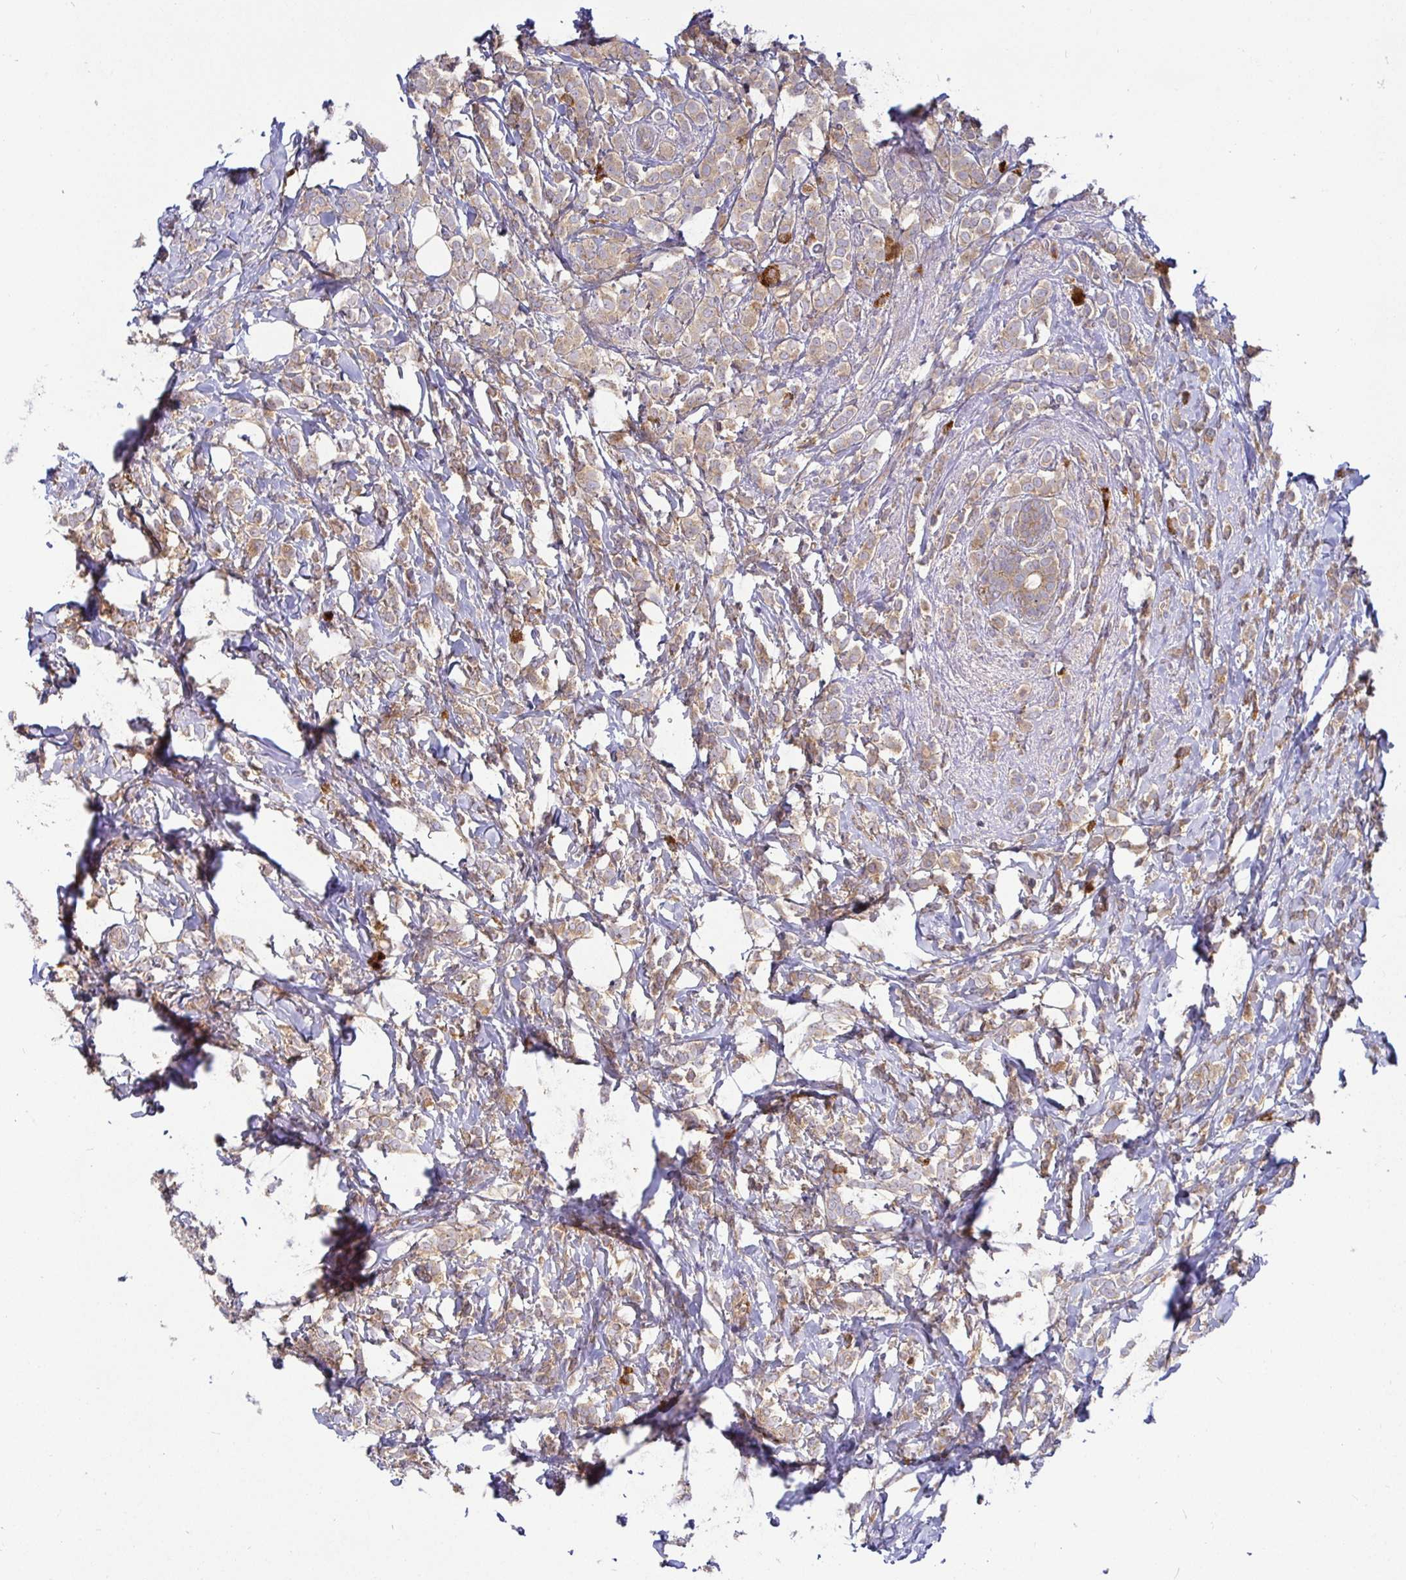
{"staining": {"intensity": "weak", "quantity": ">75%", "location": "cytoplasmic/membranous"}, "tissue": "breast cancer", "cell_type": "Tumor cells", "image_type": "cancer", "snomed": [{"axis": "morphology", "description": "Lobular carcinoma"}, {"axis": "topography", "description": "Breast"}], "caption": "Immunohistochemical staining of human breast cancer (lobular carcinoma) reveals low levels of weak cytoplasmic/membranous protein expression in about >75% of tumor cells. The staining was performed using DAB to visualize the protein expression in brown, while the nuclei were stained in blue with hematoxylin (Magnification: 20x).", "gene": "SNX8", "patient": {"sex": "female", "age": 49}}